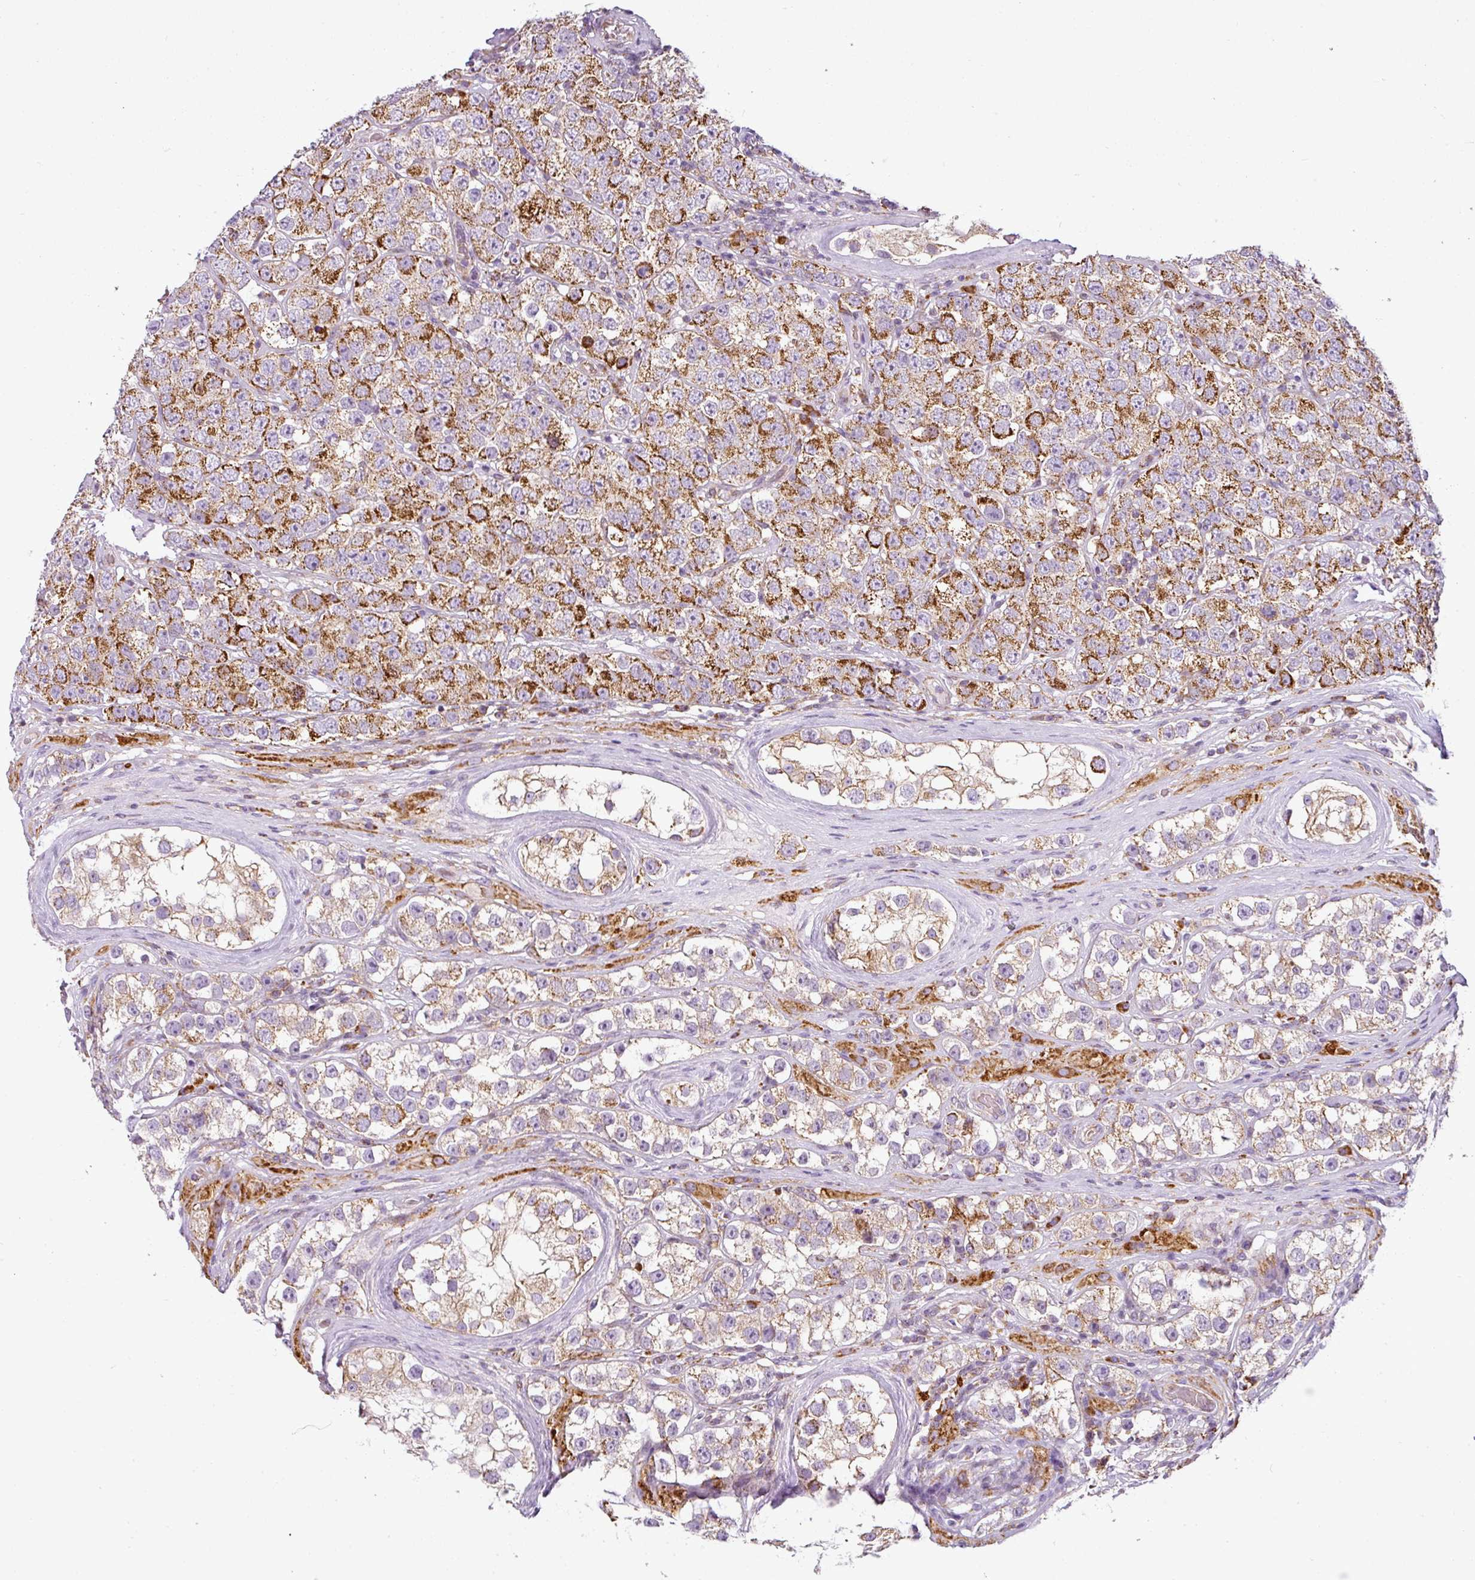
{"staining": {"intensity": "strong", "quantity": "25%-75%", "location": "cytoplasmic/membranous"}, "tissue": "testis cancer", "cell_type": "Tumor cells", "image_type": "cancer", "snomed": [{"axis": "morphology", "description": "Seminoma, NOS"}, {"axis": "topography", "description": "Testis"}], "caption": "An immunohistochemistry (IHC) histopathology image of neoplastic tissue is shown. Protein staining in brown highlights strong cytoplasmic/membranous positivity in testis cancer within tumor cells. The protein of interest is shown in brown color, while the nuclei are stained blue.", "gene": "ANKRD18A", "patient": {"sex": "male", "age": 28}}